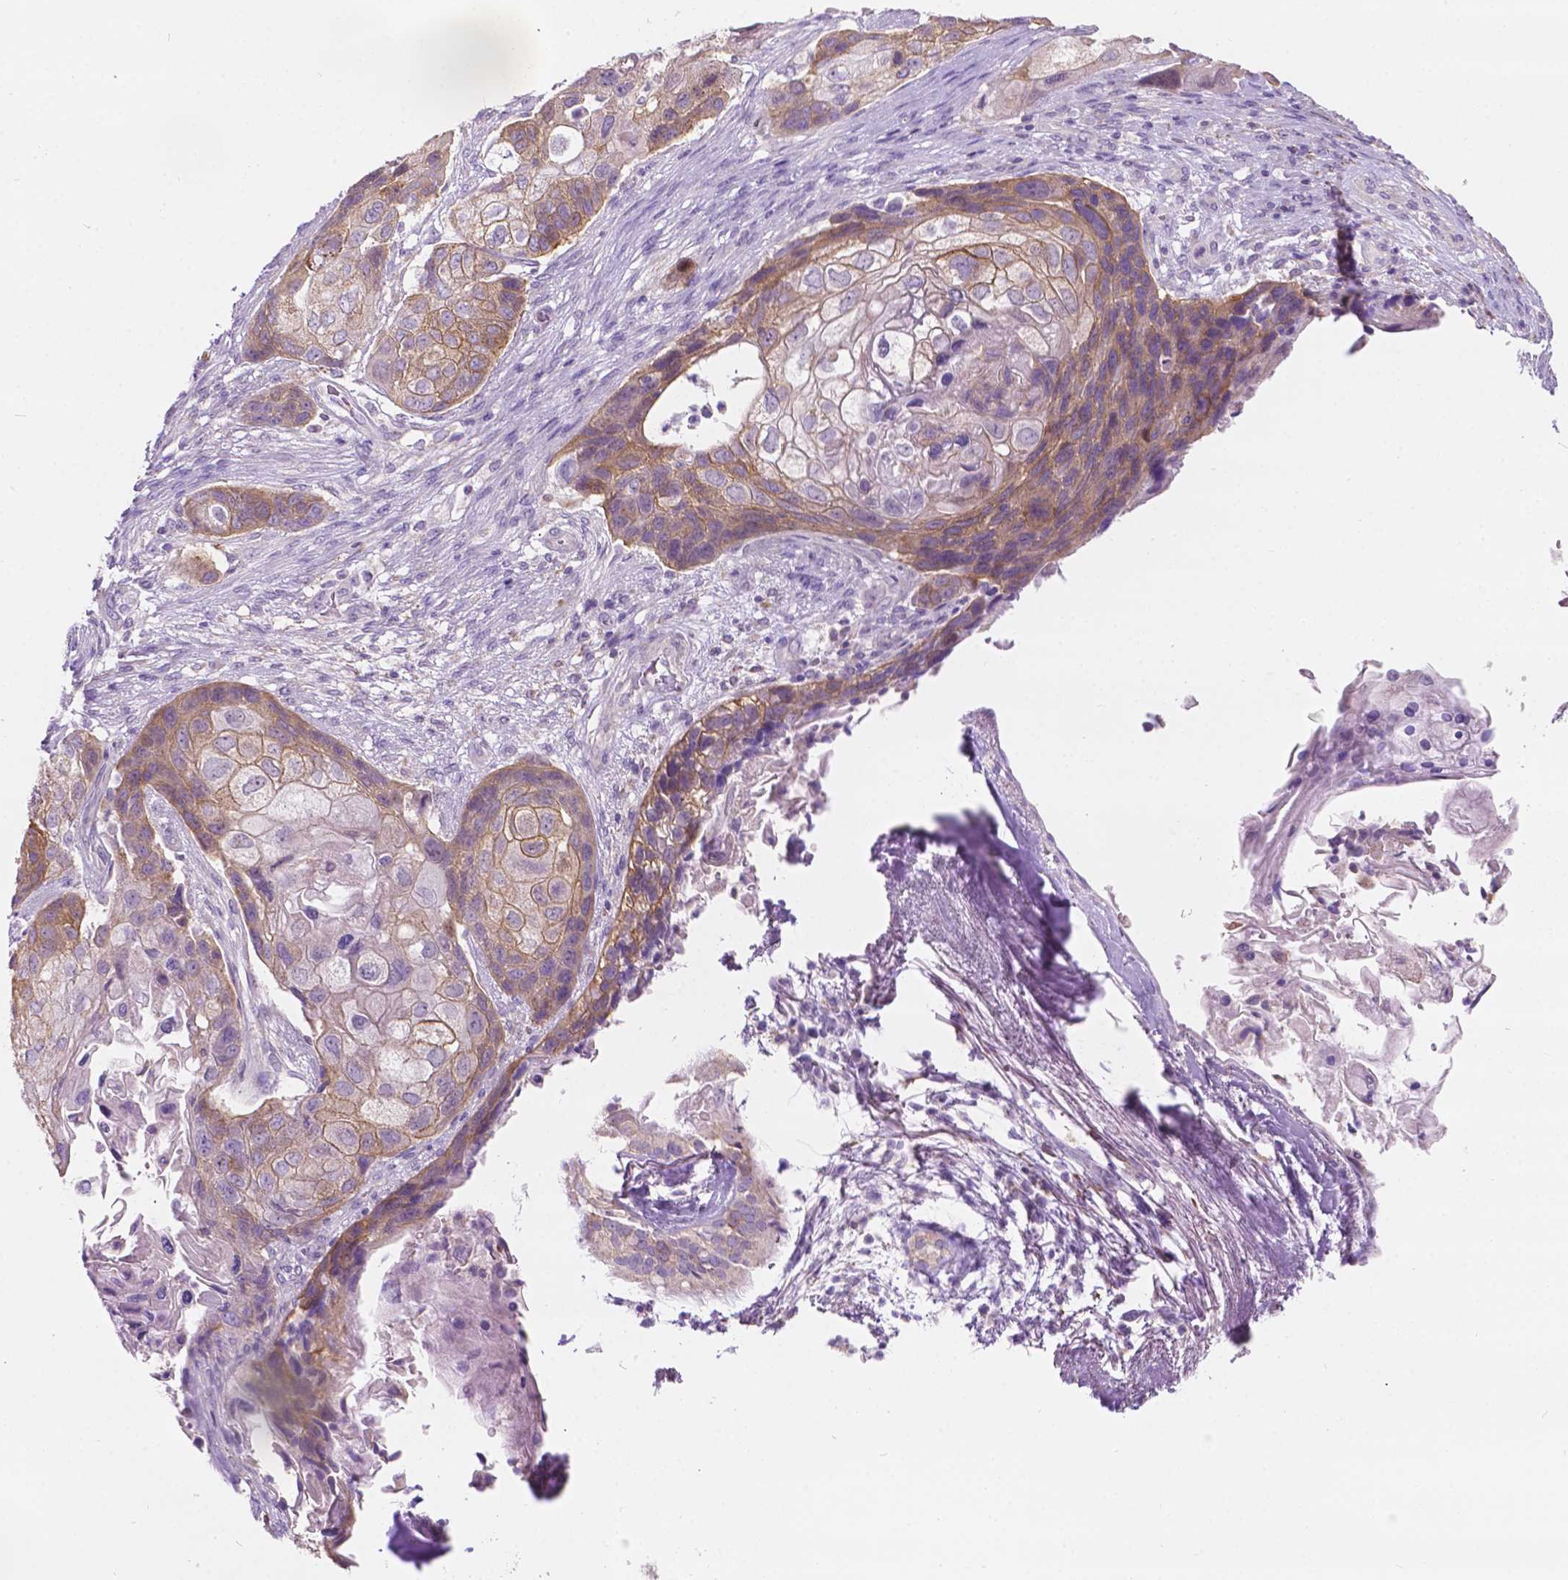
{"staining": {"intensity": "moderate", "quantity": "<25%", "location": "cytoplasmic/membranous"}, "tissue": "lung cancer", "cell_type": "Tumor cells", "image_type": "cancer", "snomed": [{"axis": "morphology", "description": "Squamous cell carcinoma, NOS"}, {"axis": "topography", "description": "Lung"}], "caption": "Tumor cells exhibit low levels of moderate cytoplasmic/membranous expression in about <25% of cells in lung cancer (squamous cell carcinoma).", "gene": "NOS1AP", "patient": {"sex": "male", "age": 69}}